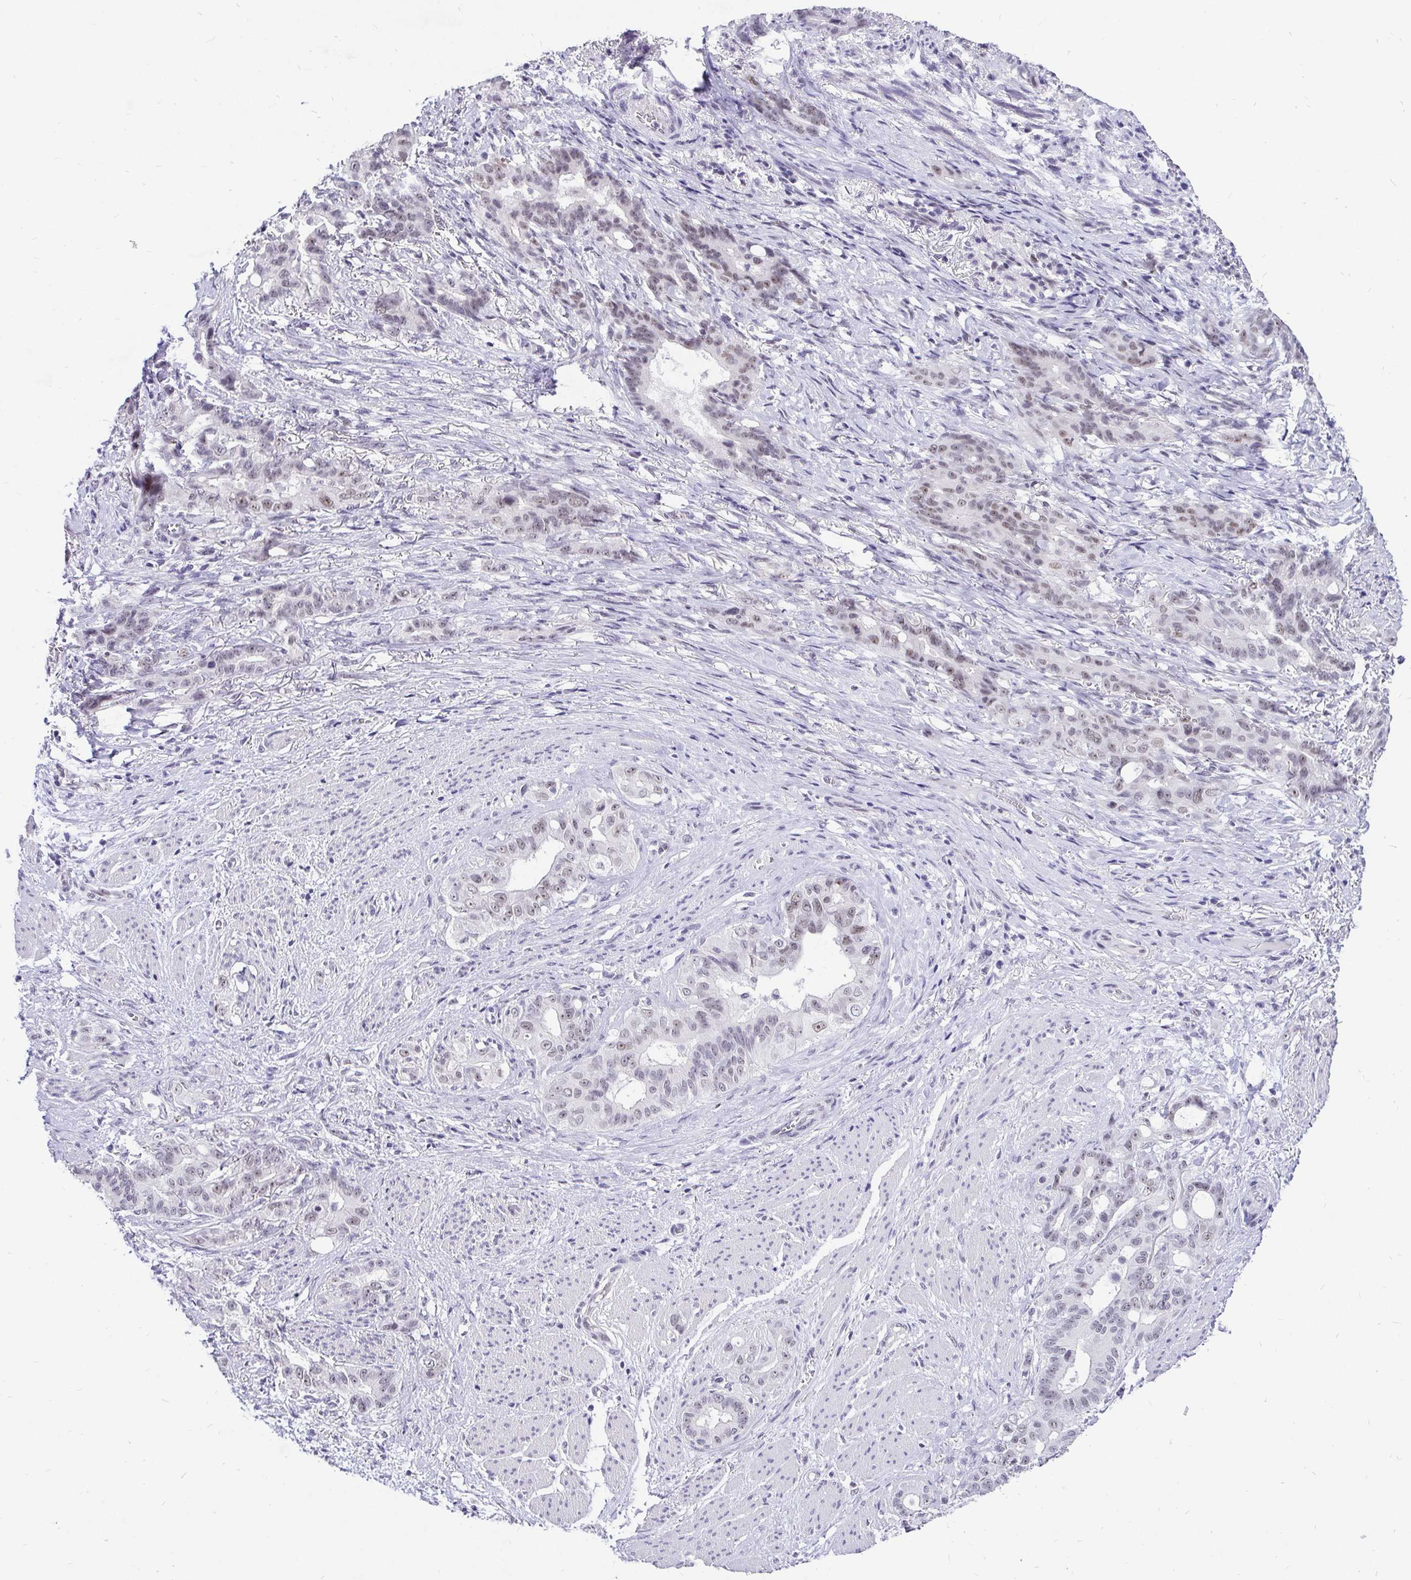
{"staining": {"intensity": "weak", "quantity": "<25%", "location": "nuclear"}, "tissue": "stomach cancer", "cell_type": "Tumor cells", "image_type": "cancer", "snomed": [{"axis": "morphology", "description": "Normal tissue, NOS"}, {"axis": "morphology", "description": "Adenocarcinoma, NOS"}, {"axis": "topography", "description": "Esophagus"}, {"axis": "topography", "description": "Stomach, upper"}], "caption": "This is an immunohistochemistry (IHC) image of human stomach cancer. There is no positivity in tumor cells.", "gene": "ZNF860", "patient": {"sex": "male", "age": 62}}